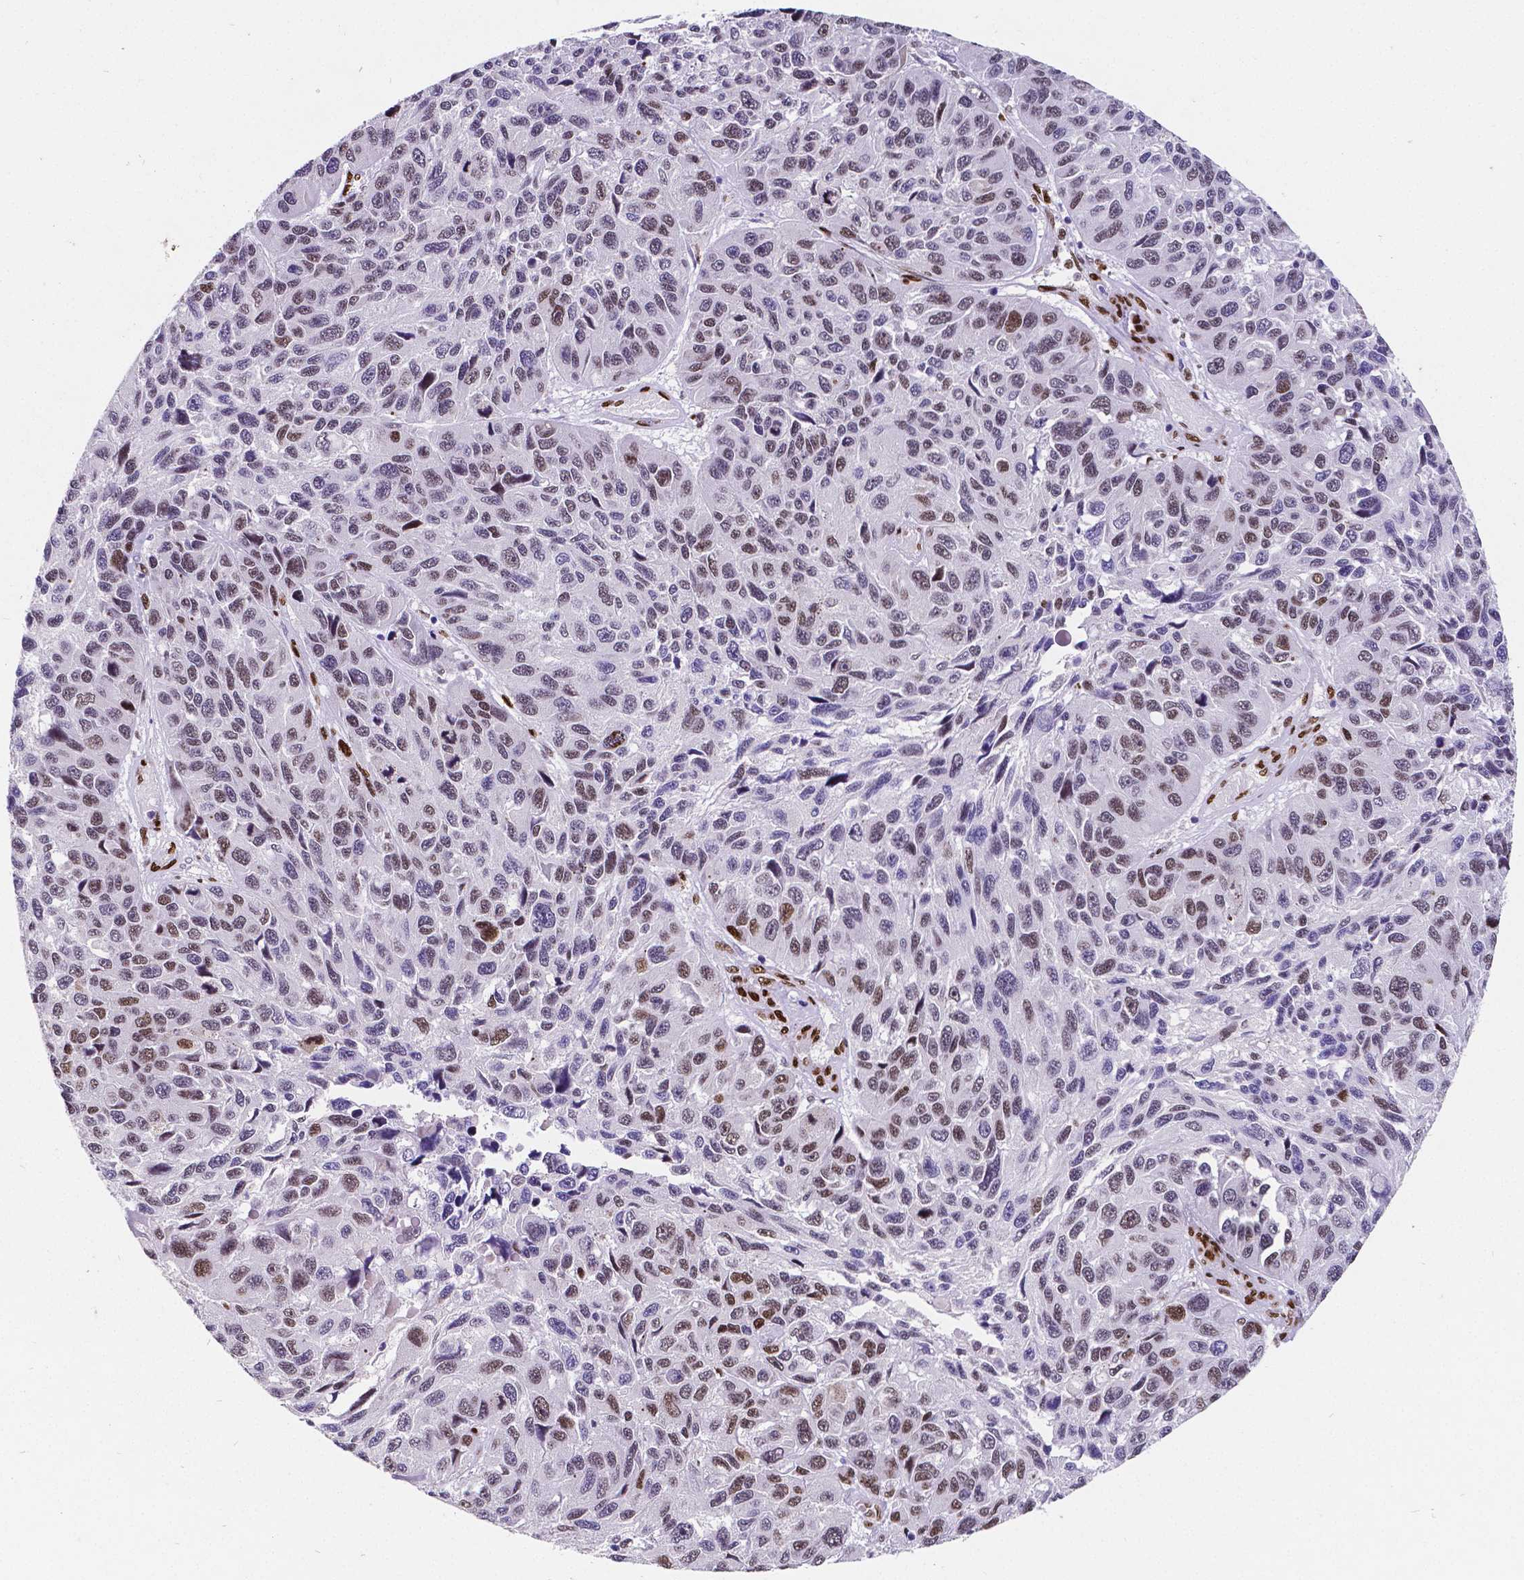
{"staining": {"intensity": "weak", "quantity": "25%-75%", "location": "nuclear"}, "tissue": "melanoma", "cell_type": "Tumor cells", "image_type": "cancer", "snomed": [{"axis": "morphology", "description": "Malignant melanoma, NOS"}, {"axis": "topography", "description": "Skin"}], "caption": "This is a histology image of immunohistochemistry (IHC) staining of malignant melanoma, which shows weak positivity in the nuclear of tumor cells.", "gene": "MEF2C", "patient": {"sex": "male", "age": 53}}